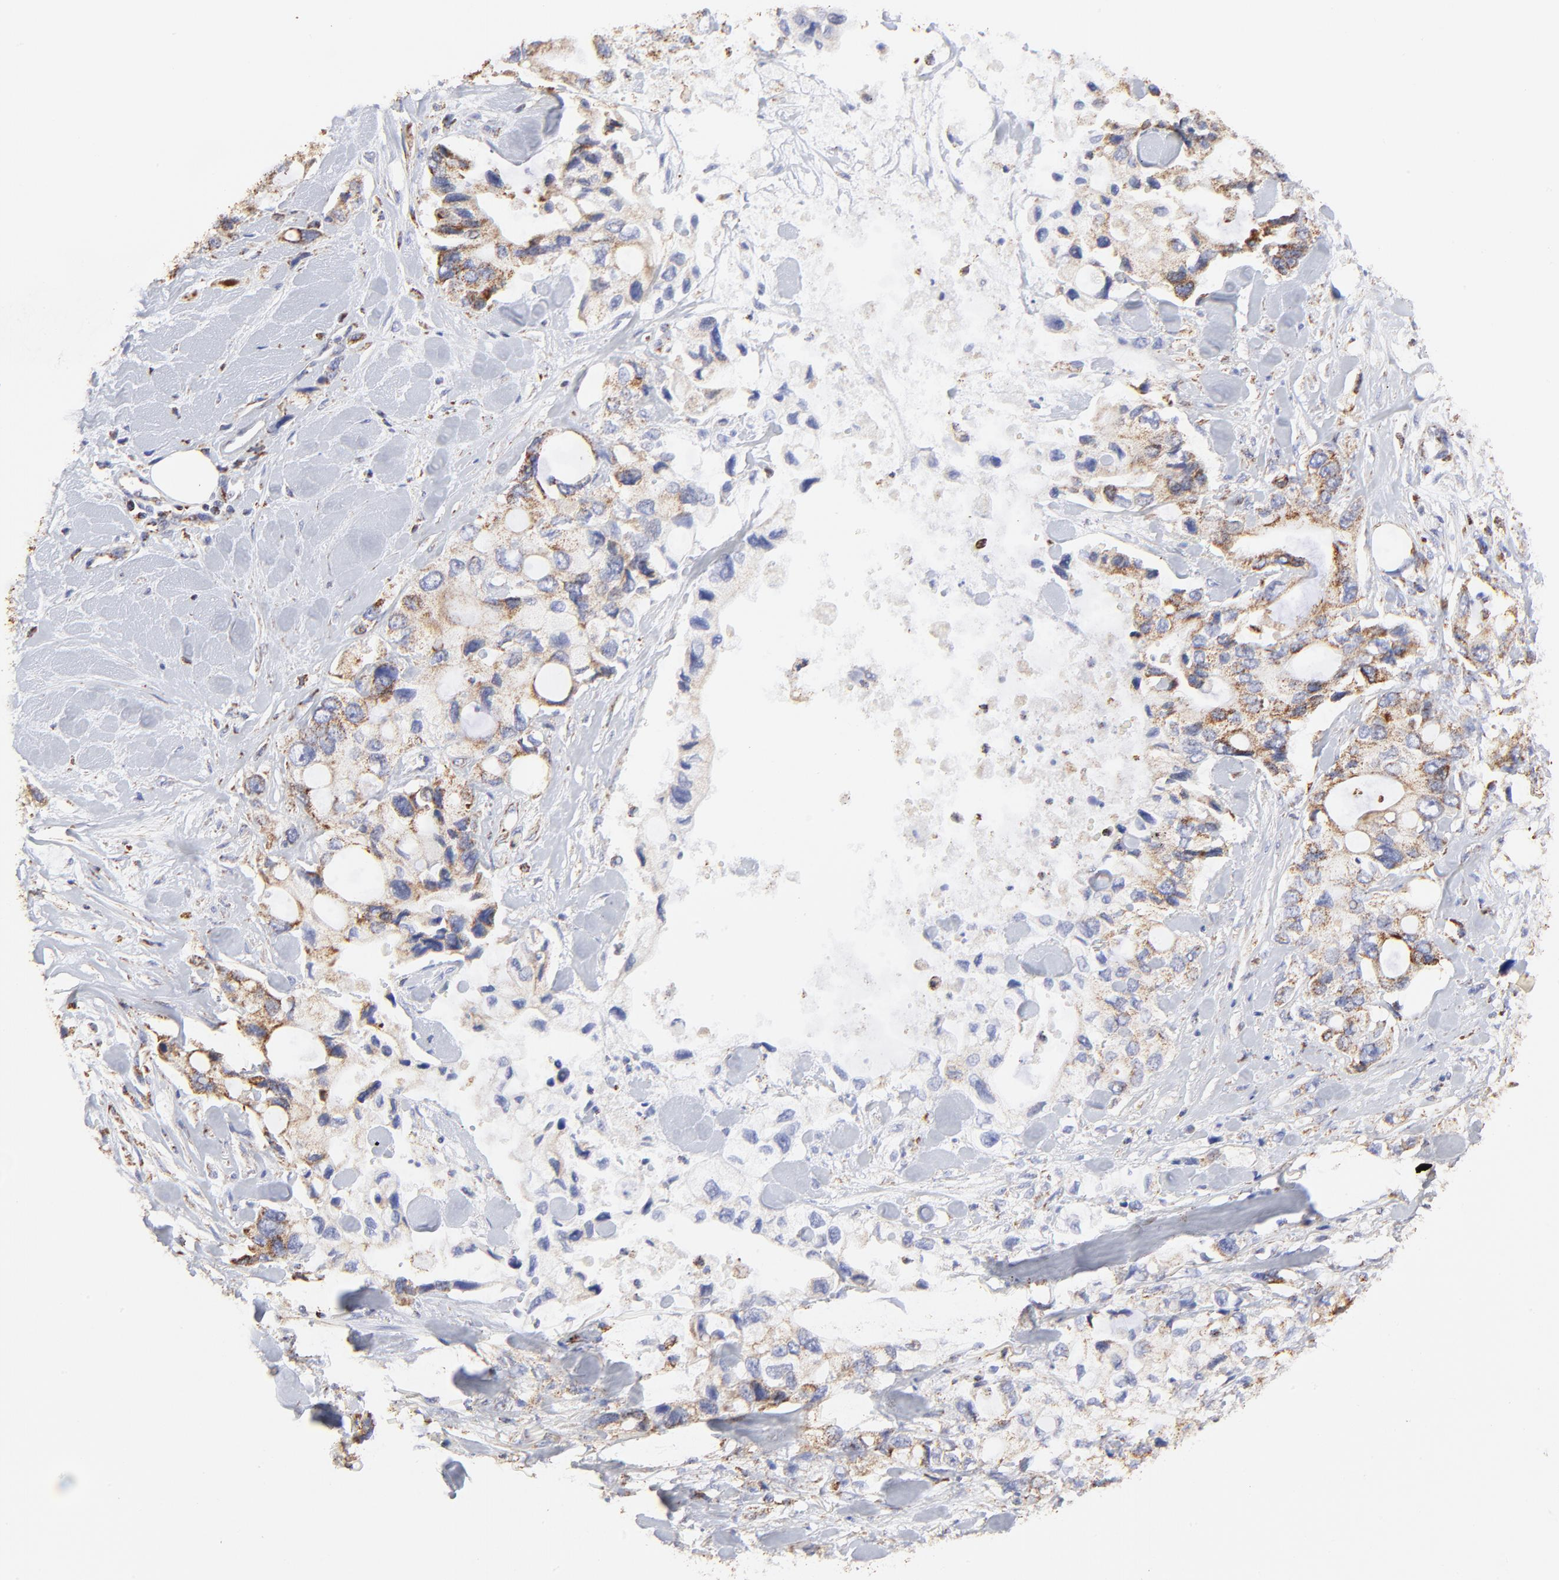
{"staining": {"intensity": "moderate", "quantity": ">75%", "location": "cytoplasmic/membranous"}, "tissue": "pancreatic cancer", "cell_type": "Tumor cells", "image_type": "cancer", "snomed": [{"axis": "morphology", "description": "Adenocarcinoma, NOS"}, {"axis": "topography", "description": "Pancreas"}], "caption": "Immunohistochemistry of pancreatic cancer reveals medium levels of moderate cytoplasmic/membranous staining in about >75% of tumor cells.", "gene": "COX4I1", "patient": {"sex": "male", "age": 70}}